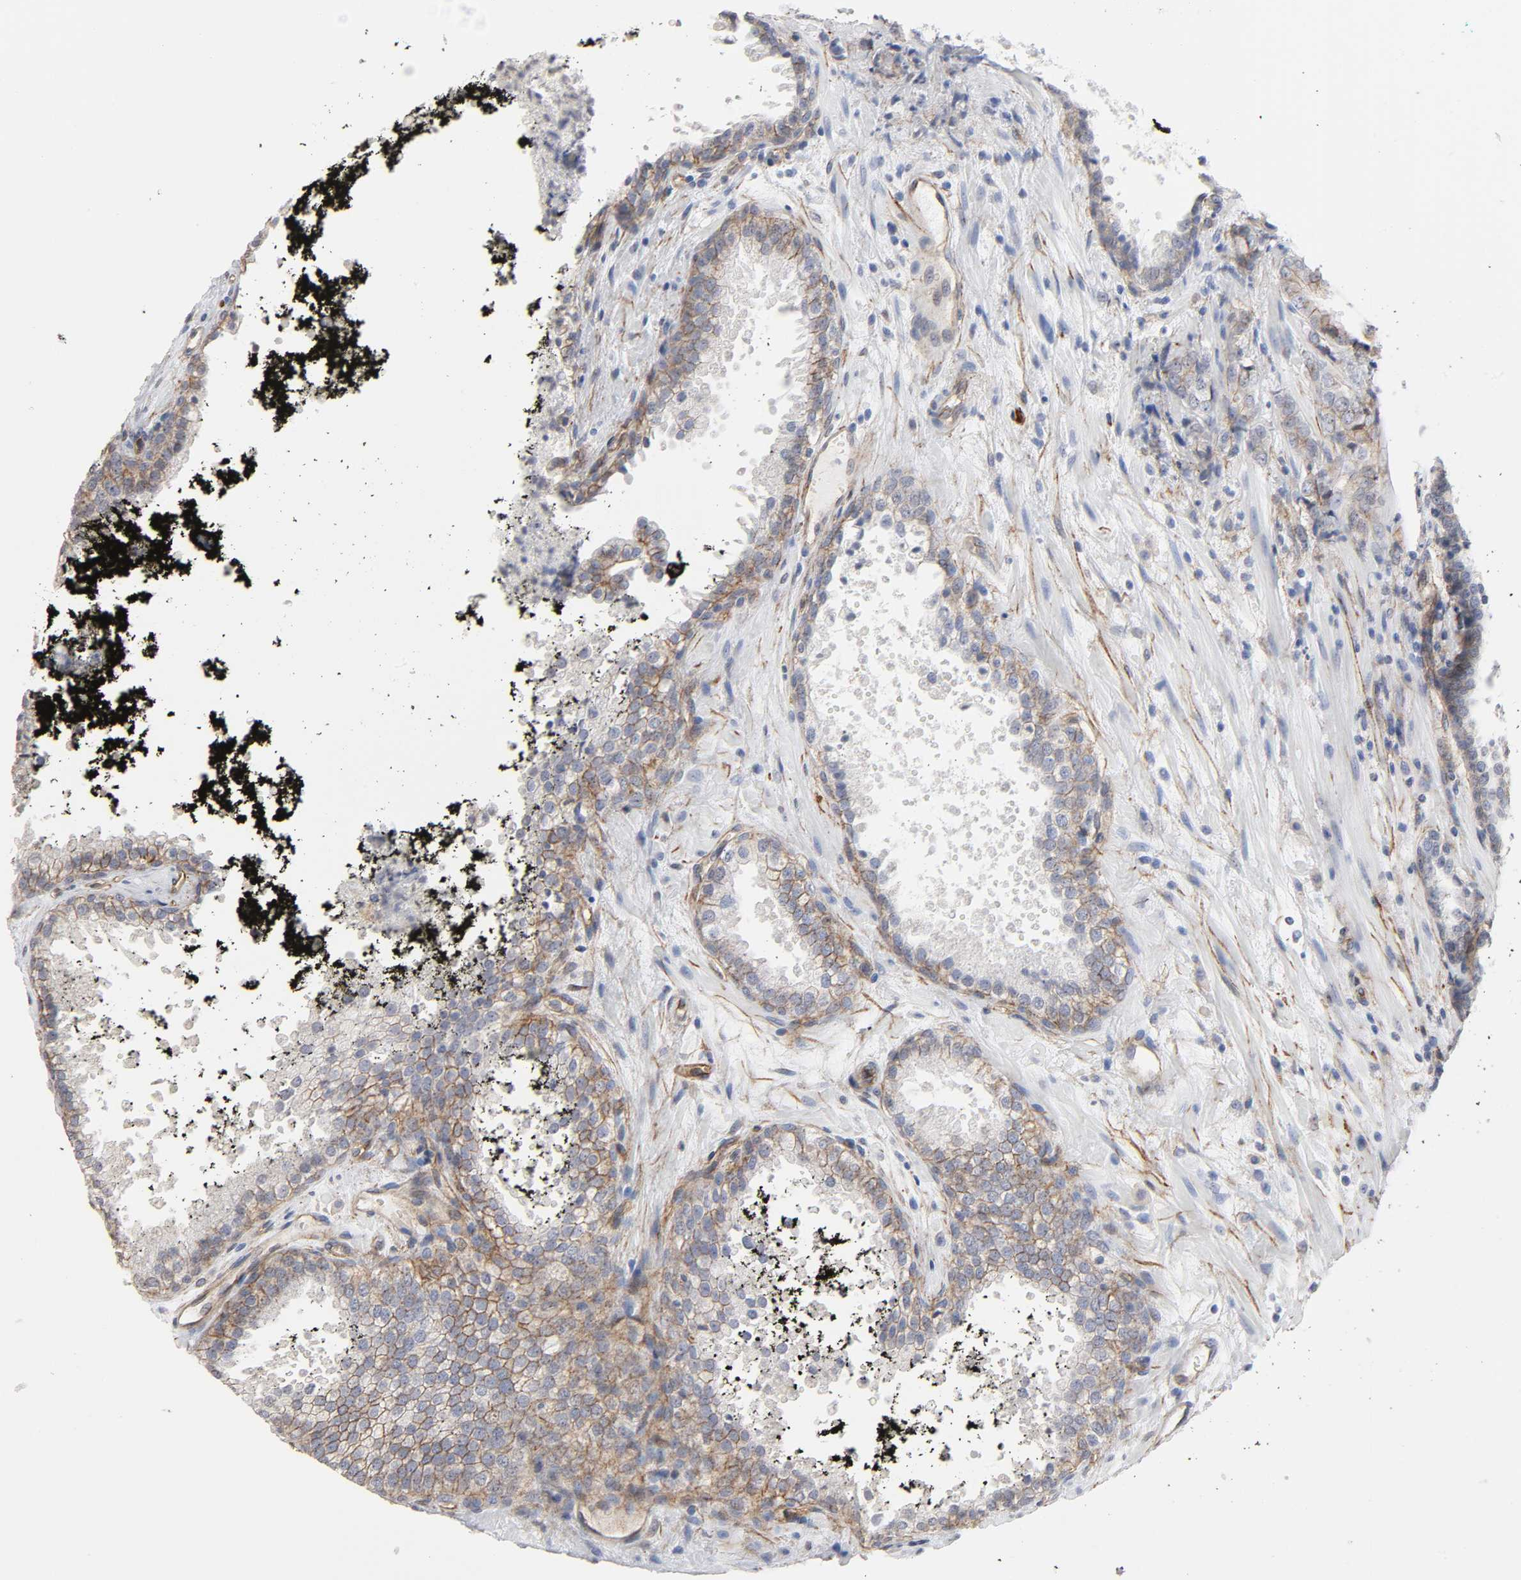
{"staining": {"intensity": "weak", "quantity": "25%-75%", "location": "cytoplasmic/membranous"}, "tissue": "prostate cancer", "cell_type": "Tumor cells", "image_type": "cancer", "snomed": [{"axis": "morphology", "description": "Adenocarcinoma, High grade"}, {"axis": "topography", "description": "Prostate"}], "caption": "Weak cytoplasmic/membranous protein staining is present in about 25%-75% of tumor cells in prostate adenocarcinoma (high-grade).", "gene": "SPTAN1", "patient": {"sex": "male", "age": 58}}